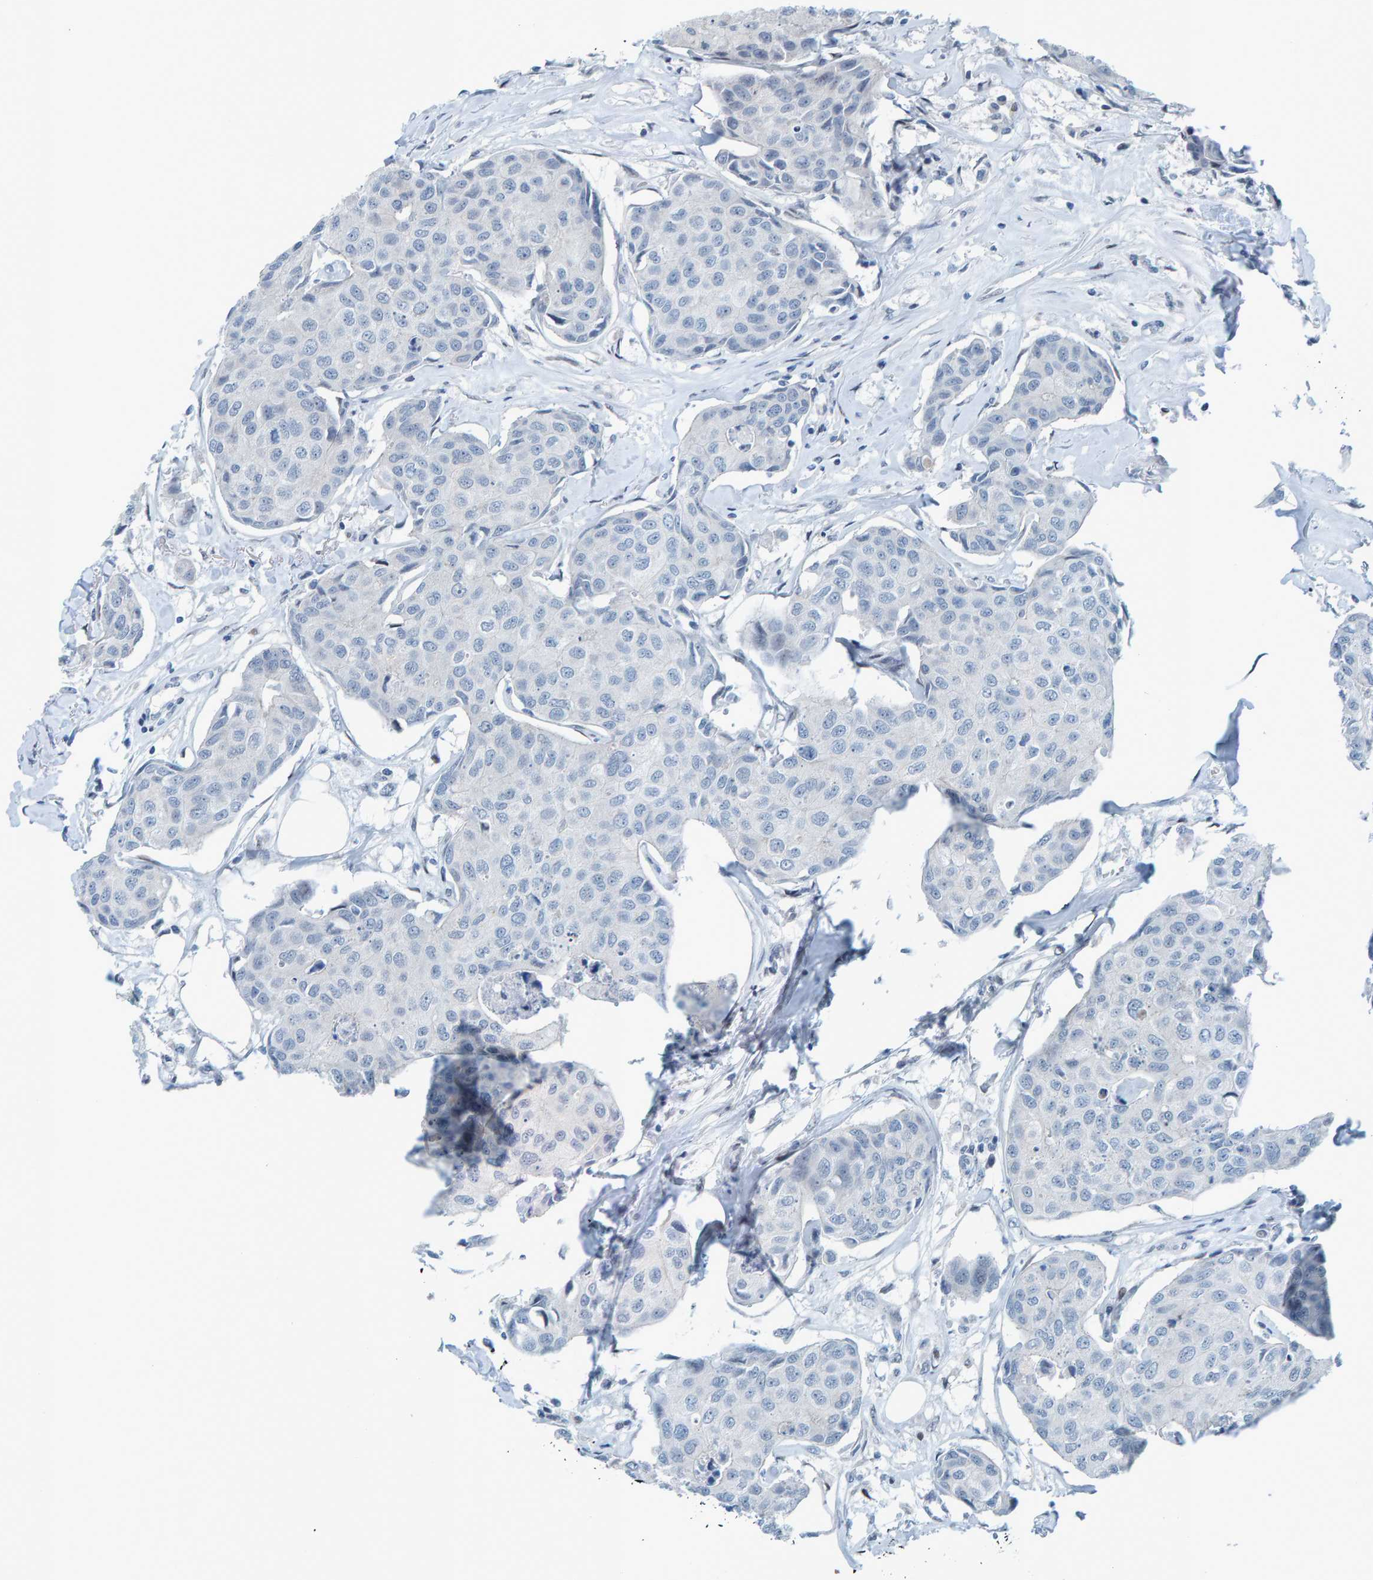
{"staining": {"intensity": "negative", "quantity": "none", "location": "none"}, "tissue": "breast cancer", "cell_type": "Tumor cells", "image_type": "cancer", "snomed": [{"axis": "morphology", "description": "Duct carcinoma"}, {"axis": "topography", "description": "Breast"}], "caption": "The immunohistochemistry micrograph has no significant staining in tumor cells of breast cancer tissue.", "gene": "CNP", "patient": {"sex": "female", "age": 80}}